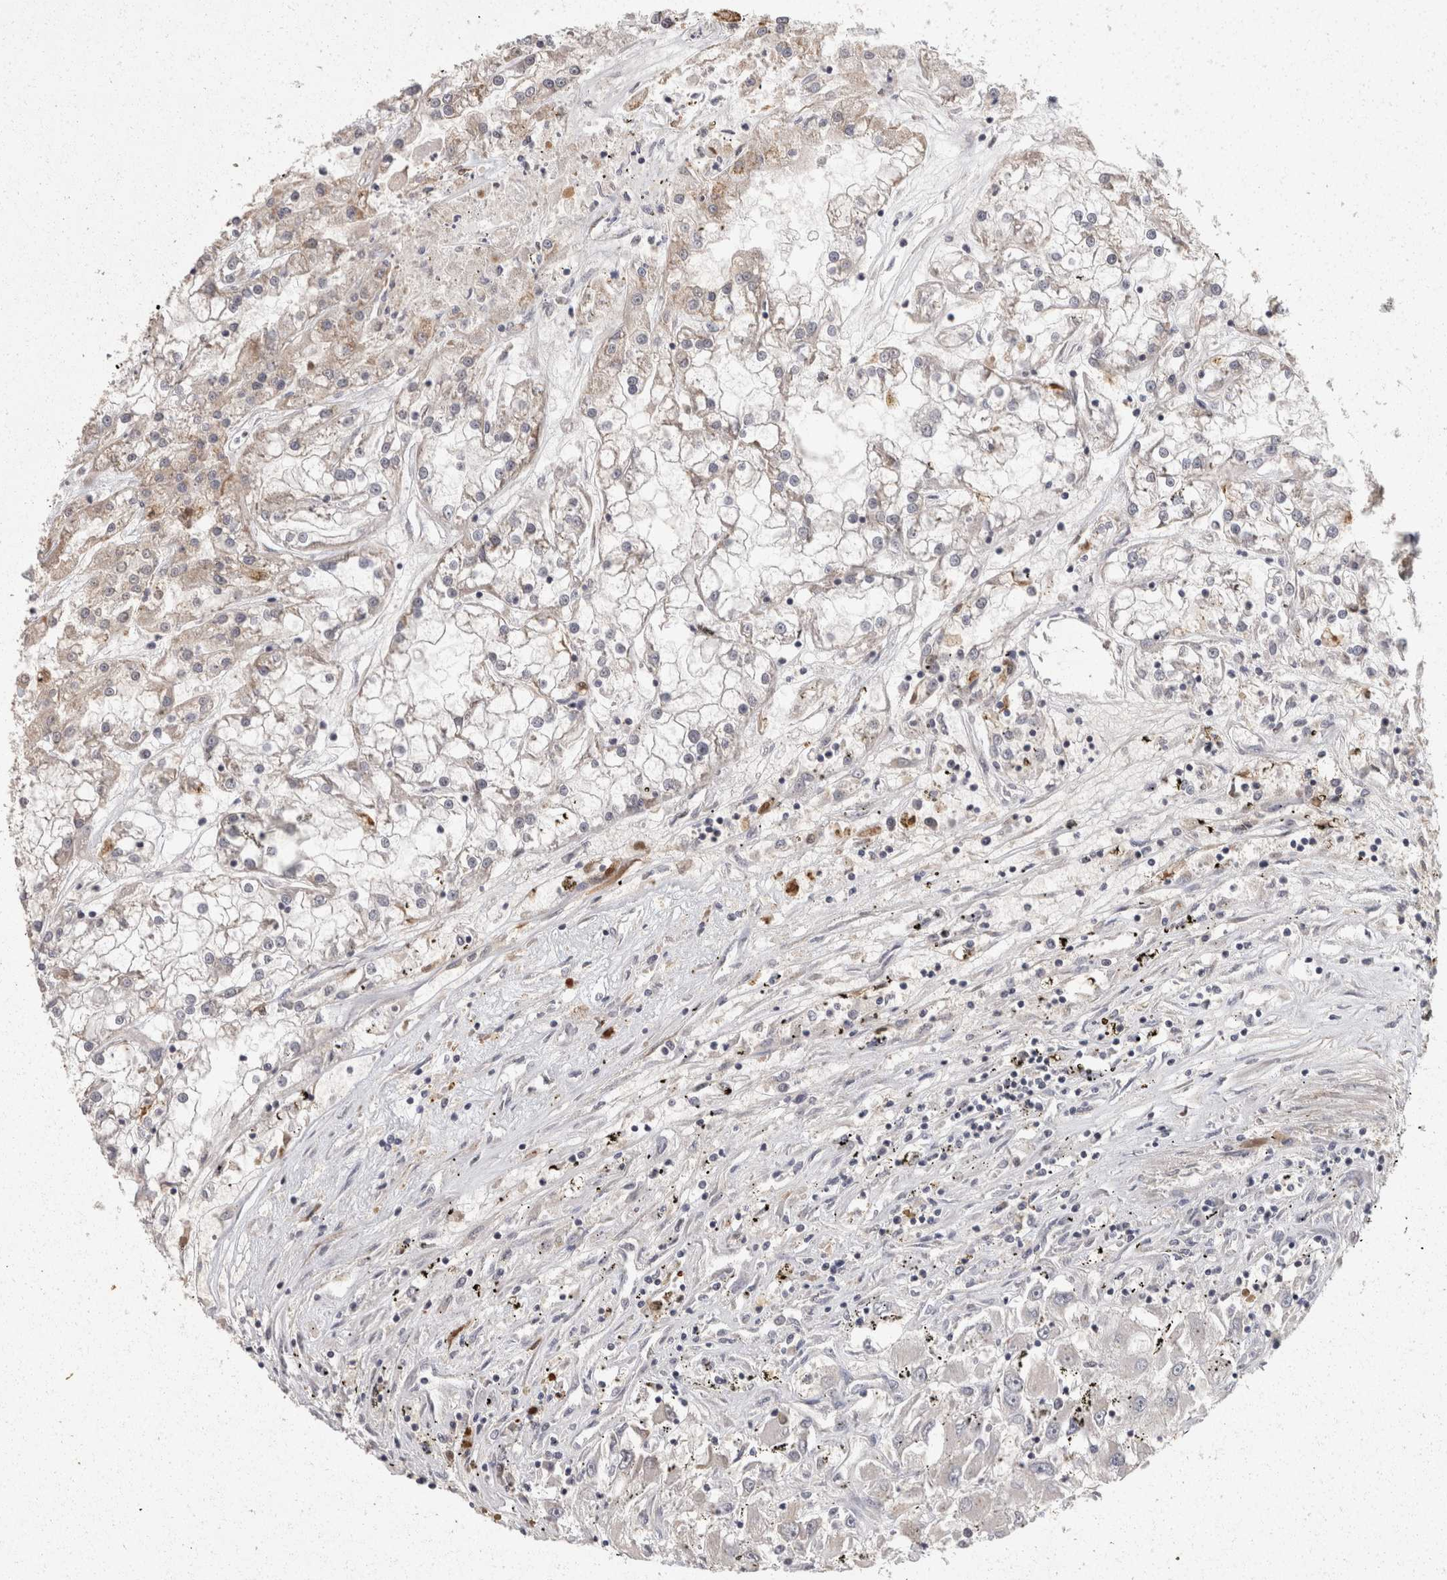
{"staining": {"intensity": "weak", "quantity": "<25%", "location": "cytoplasmic/membranous"}, "tissue": "renal cancer", "cell_type": "Tumor cells", "image_type": "cancer", "snomed": [{"axis": "morphology", "description": "Adenocarcinoma, NOS"}, {"axis": "topography", "description": "Kidney"}], "caption": "Human renal adenocarcinoma stained for a protein using immunohistochemistry shows no positivity in tumor cells.", "gene": "ACAT2", "patient": {"sex": "female", "age": 52}}